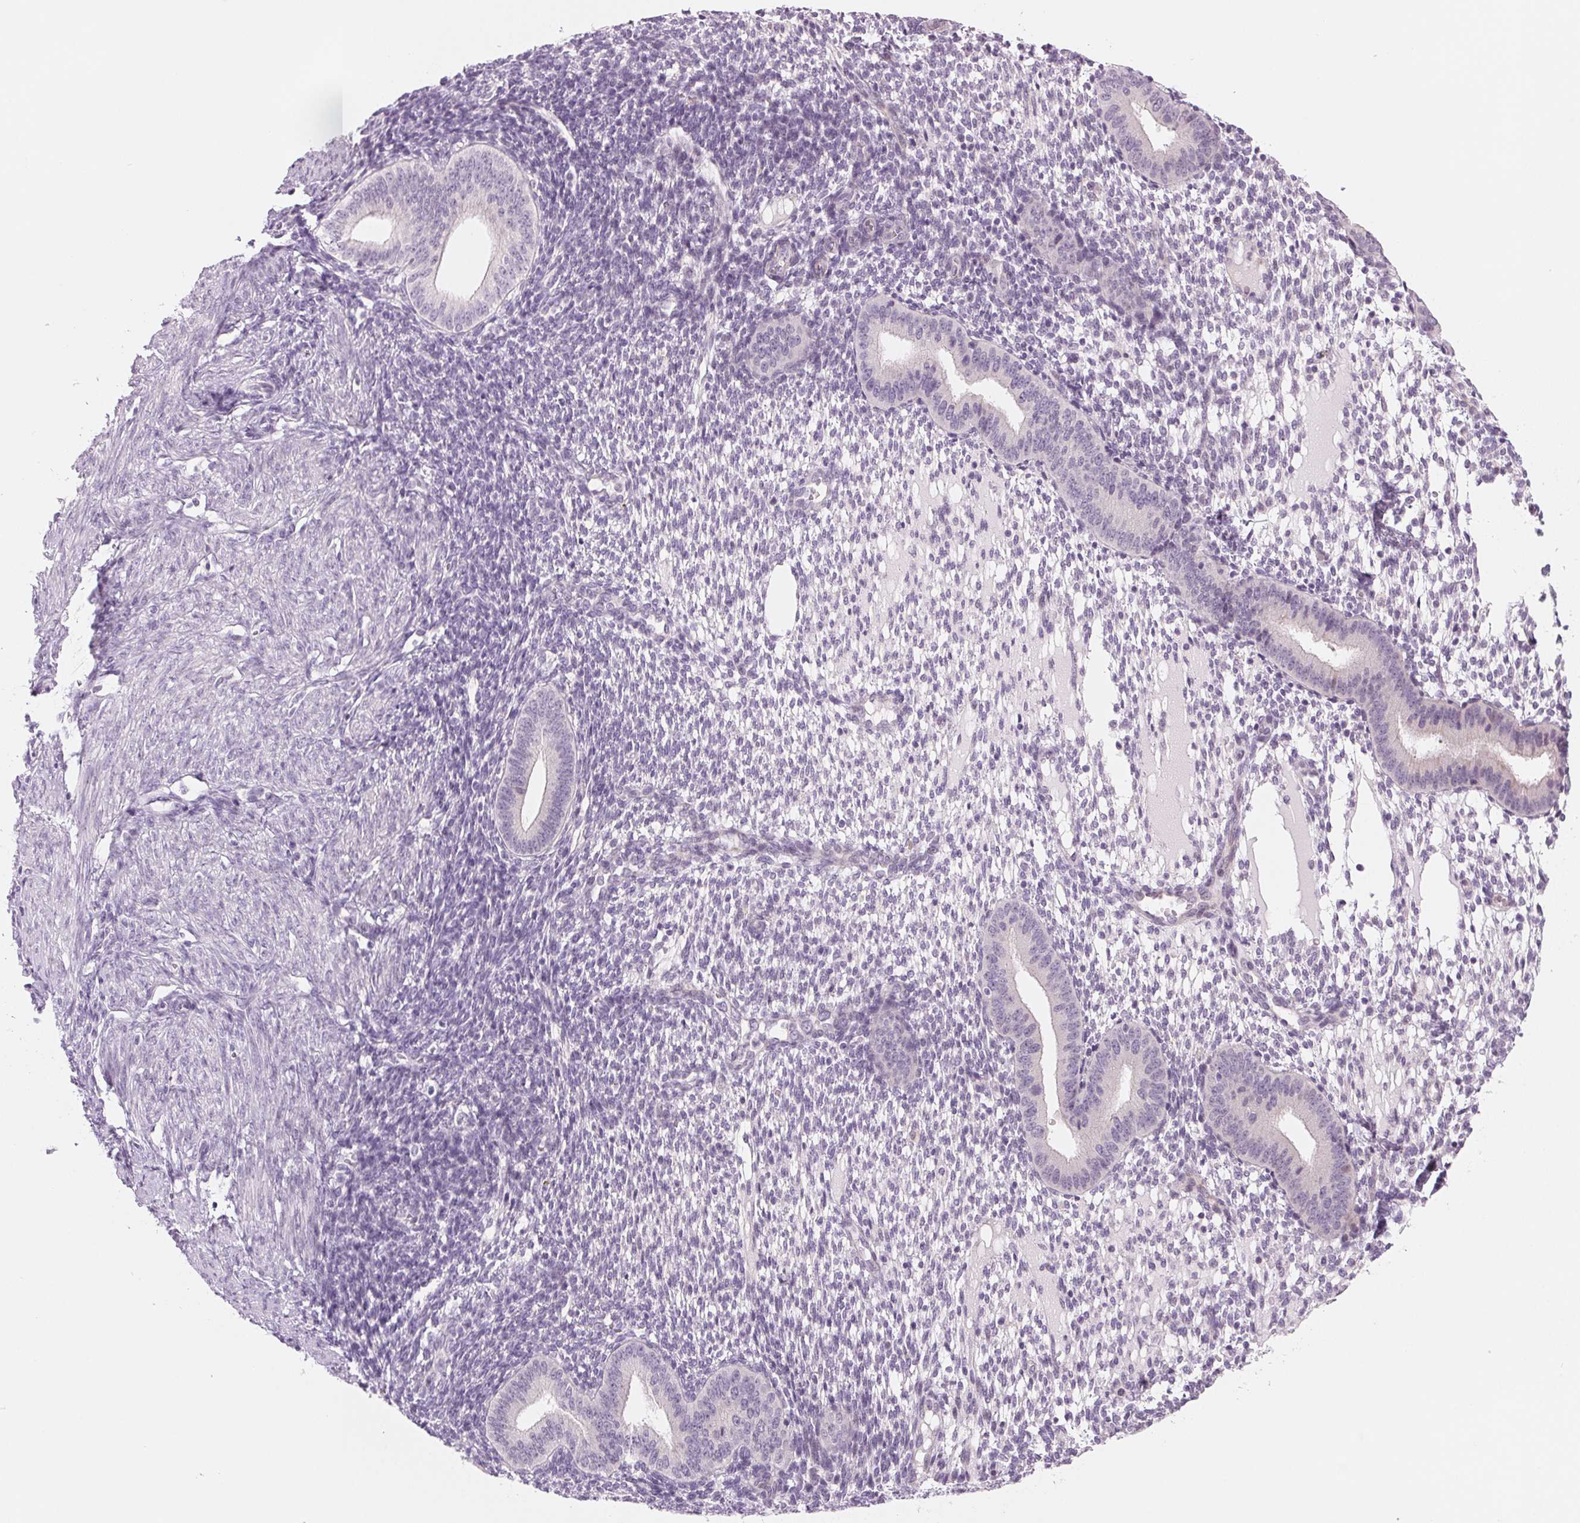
{"staining": {"intensity": "negative", "quantity": "none", "location": "none"}, "tissue": "endometrium", "cell_type": "Cells in endometrial stroma", "image_type": "normal", "snomed": [{"axis": "morphology", "description": "Normal tissue, NOS"}, {"axis": "topography", "description": "Endometrium"}], "caption": "Protein analysis of benign endometrium demonstrates no significant staining in cells in endometrial stroma.", "gene": "CCDC168", "patient": {"sex": "female", "age": 40}}